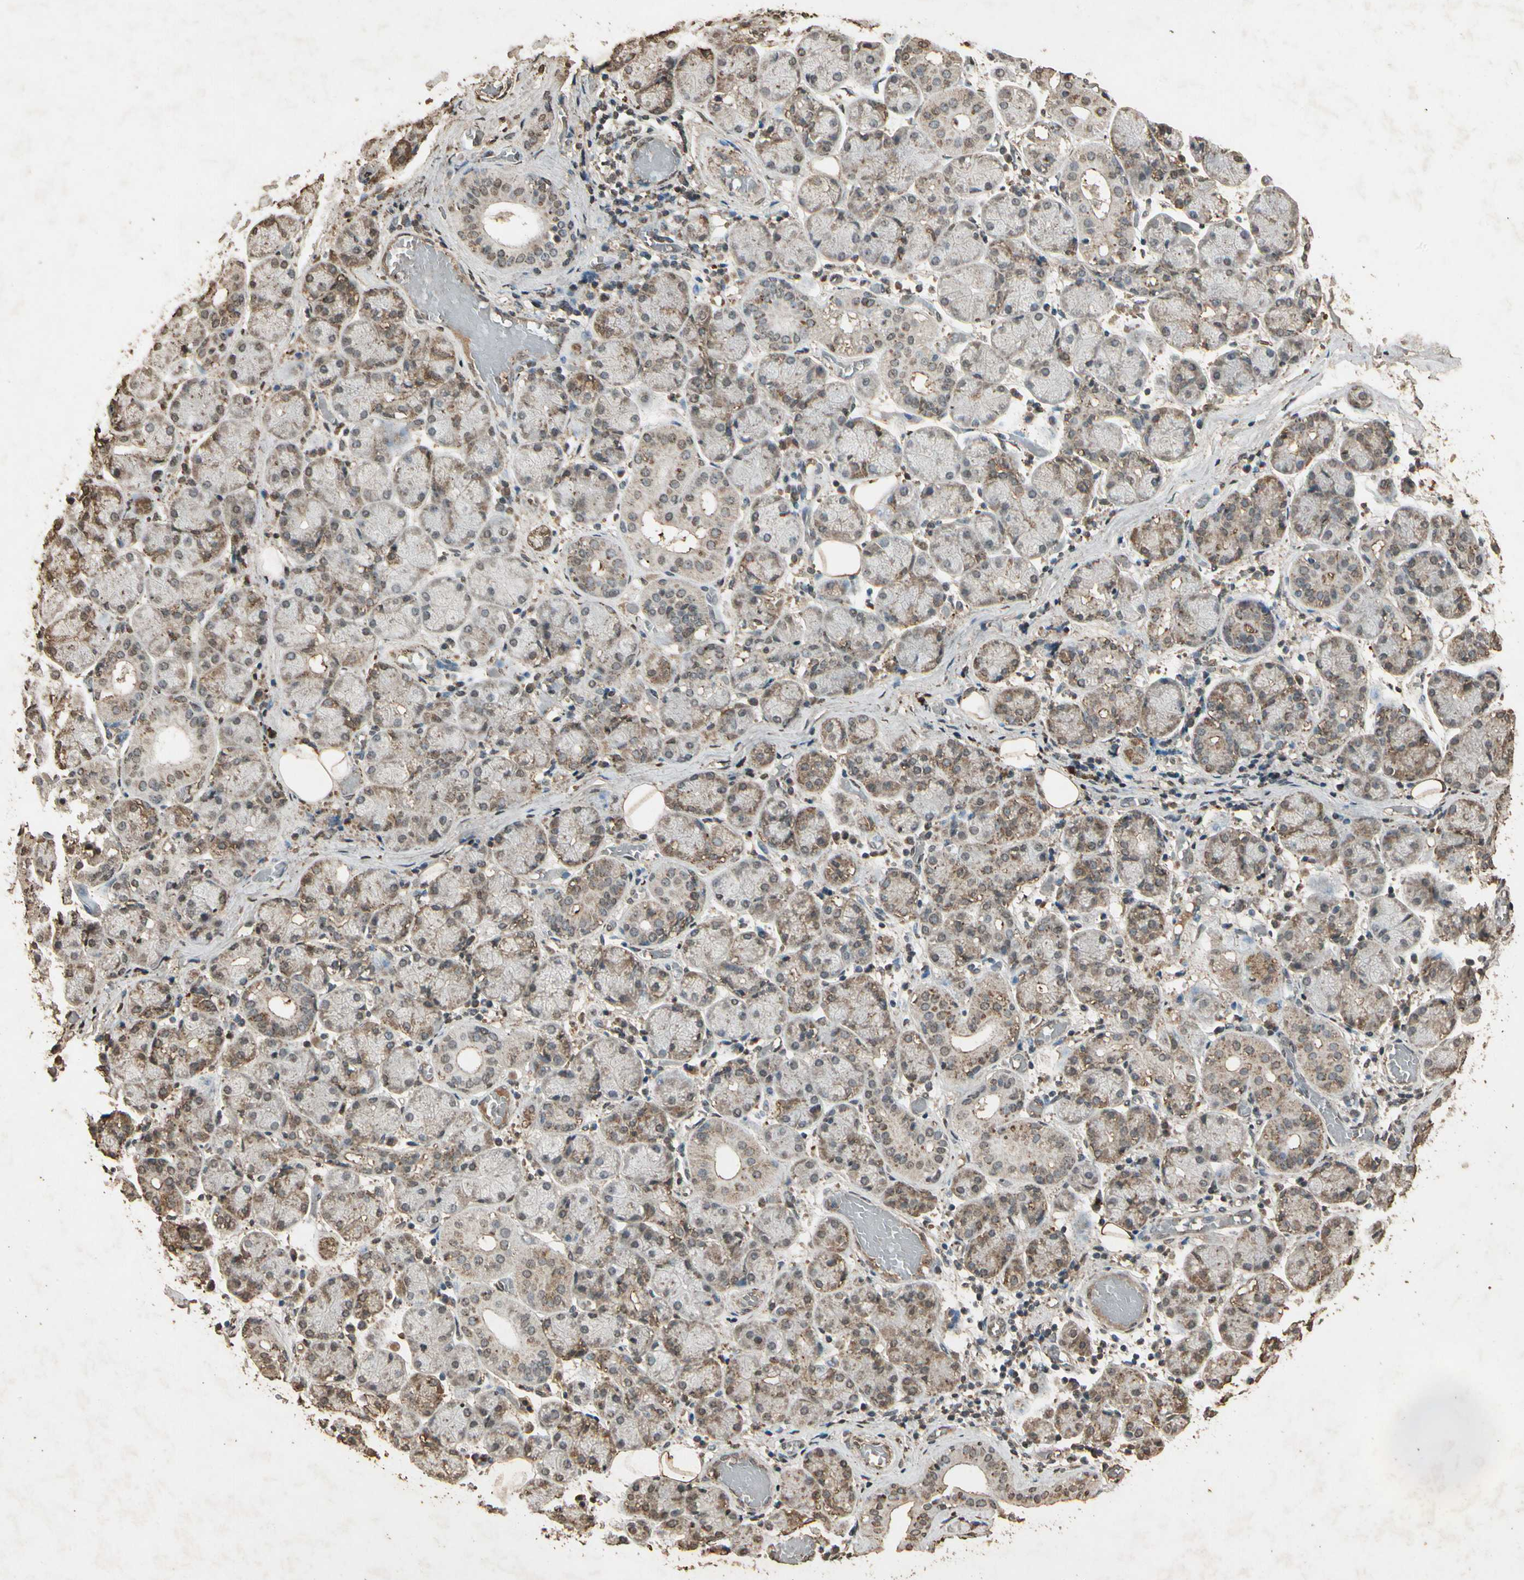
{"staining": {"intensity": "weak", "quantity": "25%-75%", "location": "cytoplasmic/membranous"}, "tissue": "salivary gland", "cell_type": "Glandular cells", "image_type": "normal", "snomed": [{"axis": "morphology", "description": "Normal tissue, NOS"}, {"axis": "topography", "description": "Salivary gland"}], "caption": "An immunohistochemistry (IHC) photomicrograph of normal tissue is shown. Protein staining in brown shows weak cytoplasmic/membranous positivity in salivary gland within glandular cells.", "gene": "GC", "patient": {"sex": "female", "age": 24}}